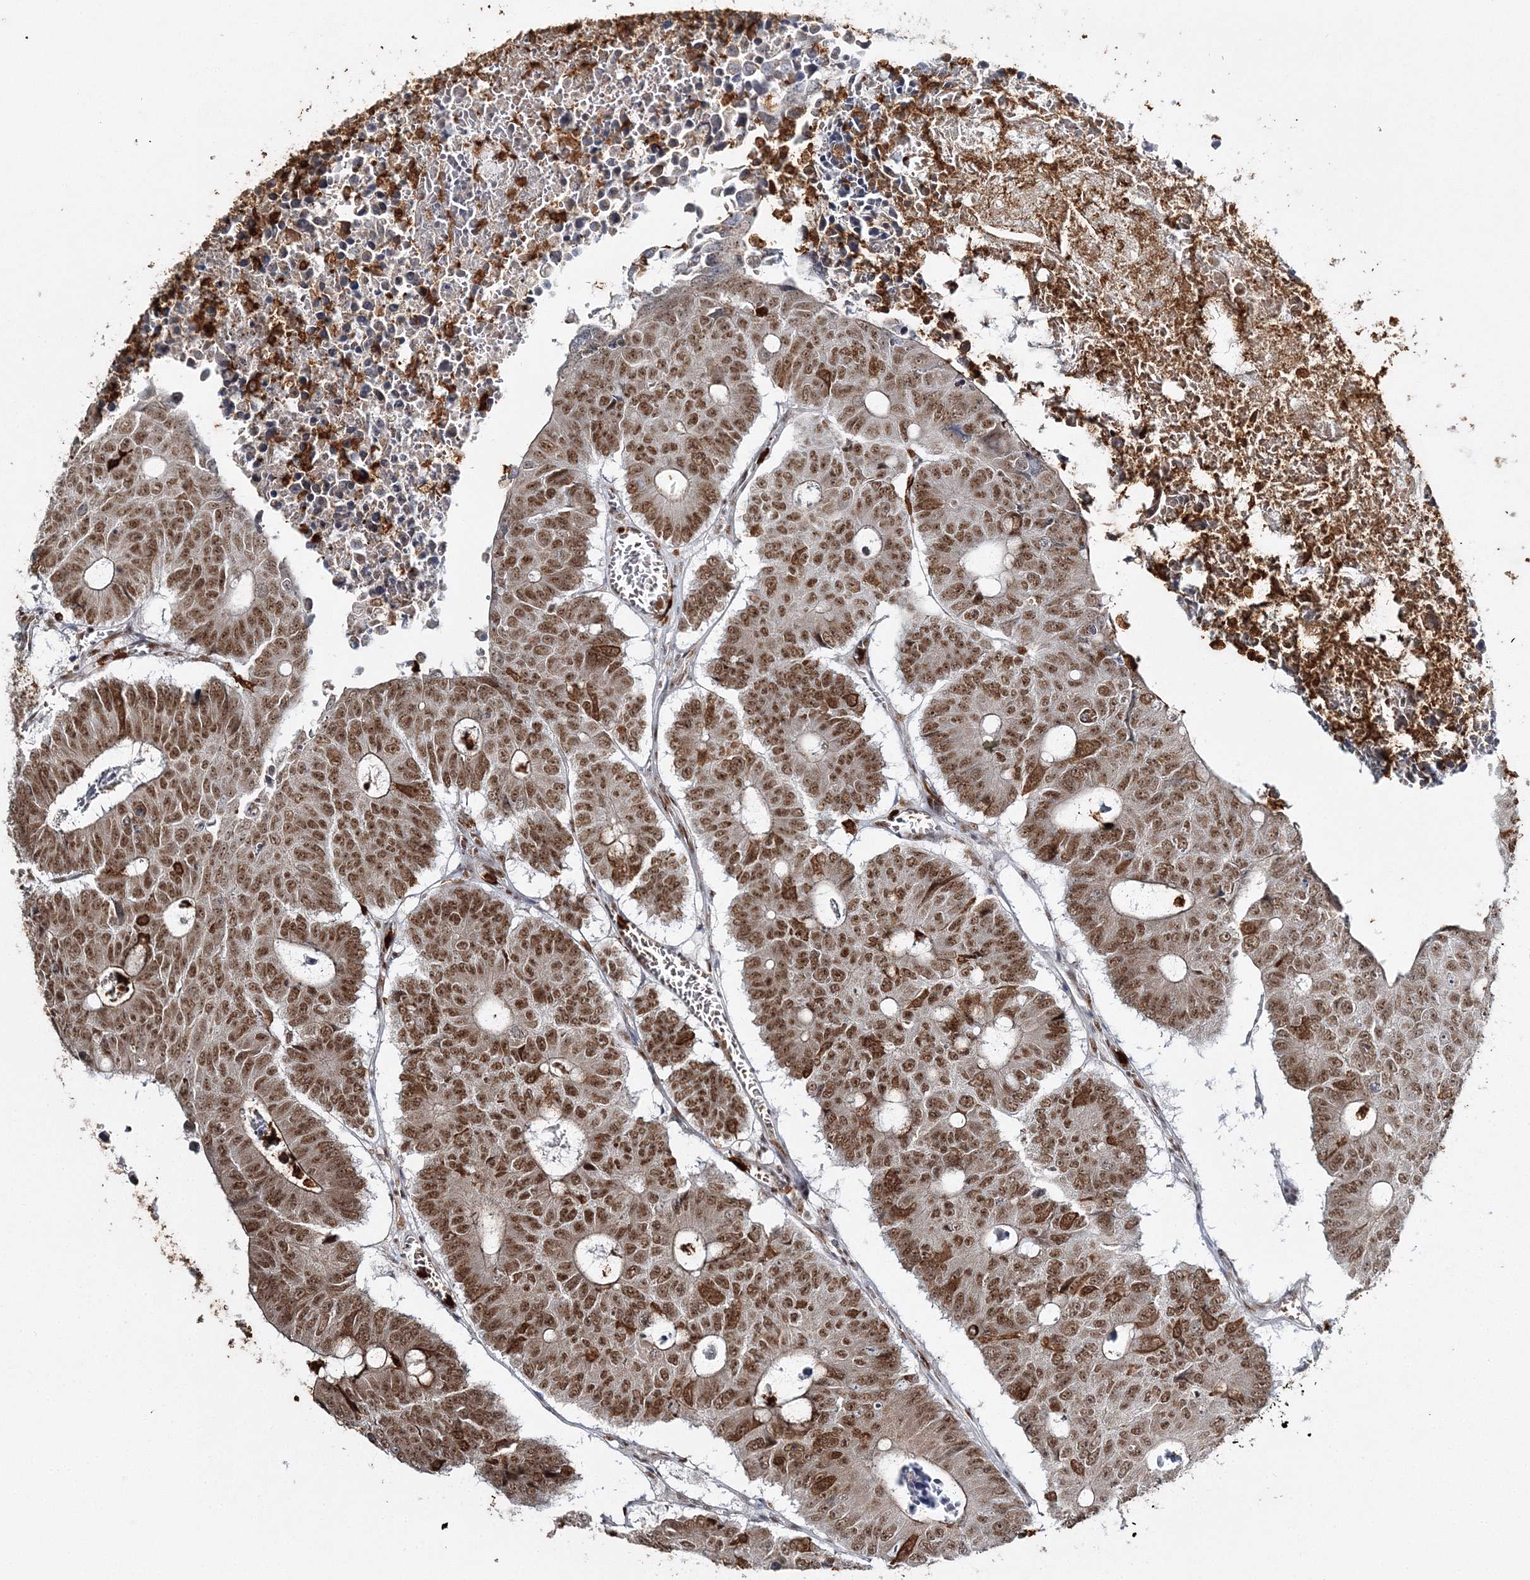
{"staining": {"intensity": "moderate", "quantity": ">75%", "location": "cytoplasmic/membranous,nuclear"}, "tissue": "colorectal cancer", "cell_type": "Tumor cells", "image_type": "cancer", "snomed": [{"axis": "morphology", "description": "Adenocarcinoma, NOS"}, {"axis": "topography", "description": "Colon"}], "caption": "Immunohistochemistry (DAB (3,3'-diaminobenzidine)) staining of human colorectal cancer (adenocarcinoma) displays moderate cytoplasmic/membranous and nuclear protein positivity in approximately >75% of tumor cells.", "gene": "QRICH1", "patient": {"sex": "male", "age": 87}}